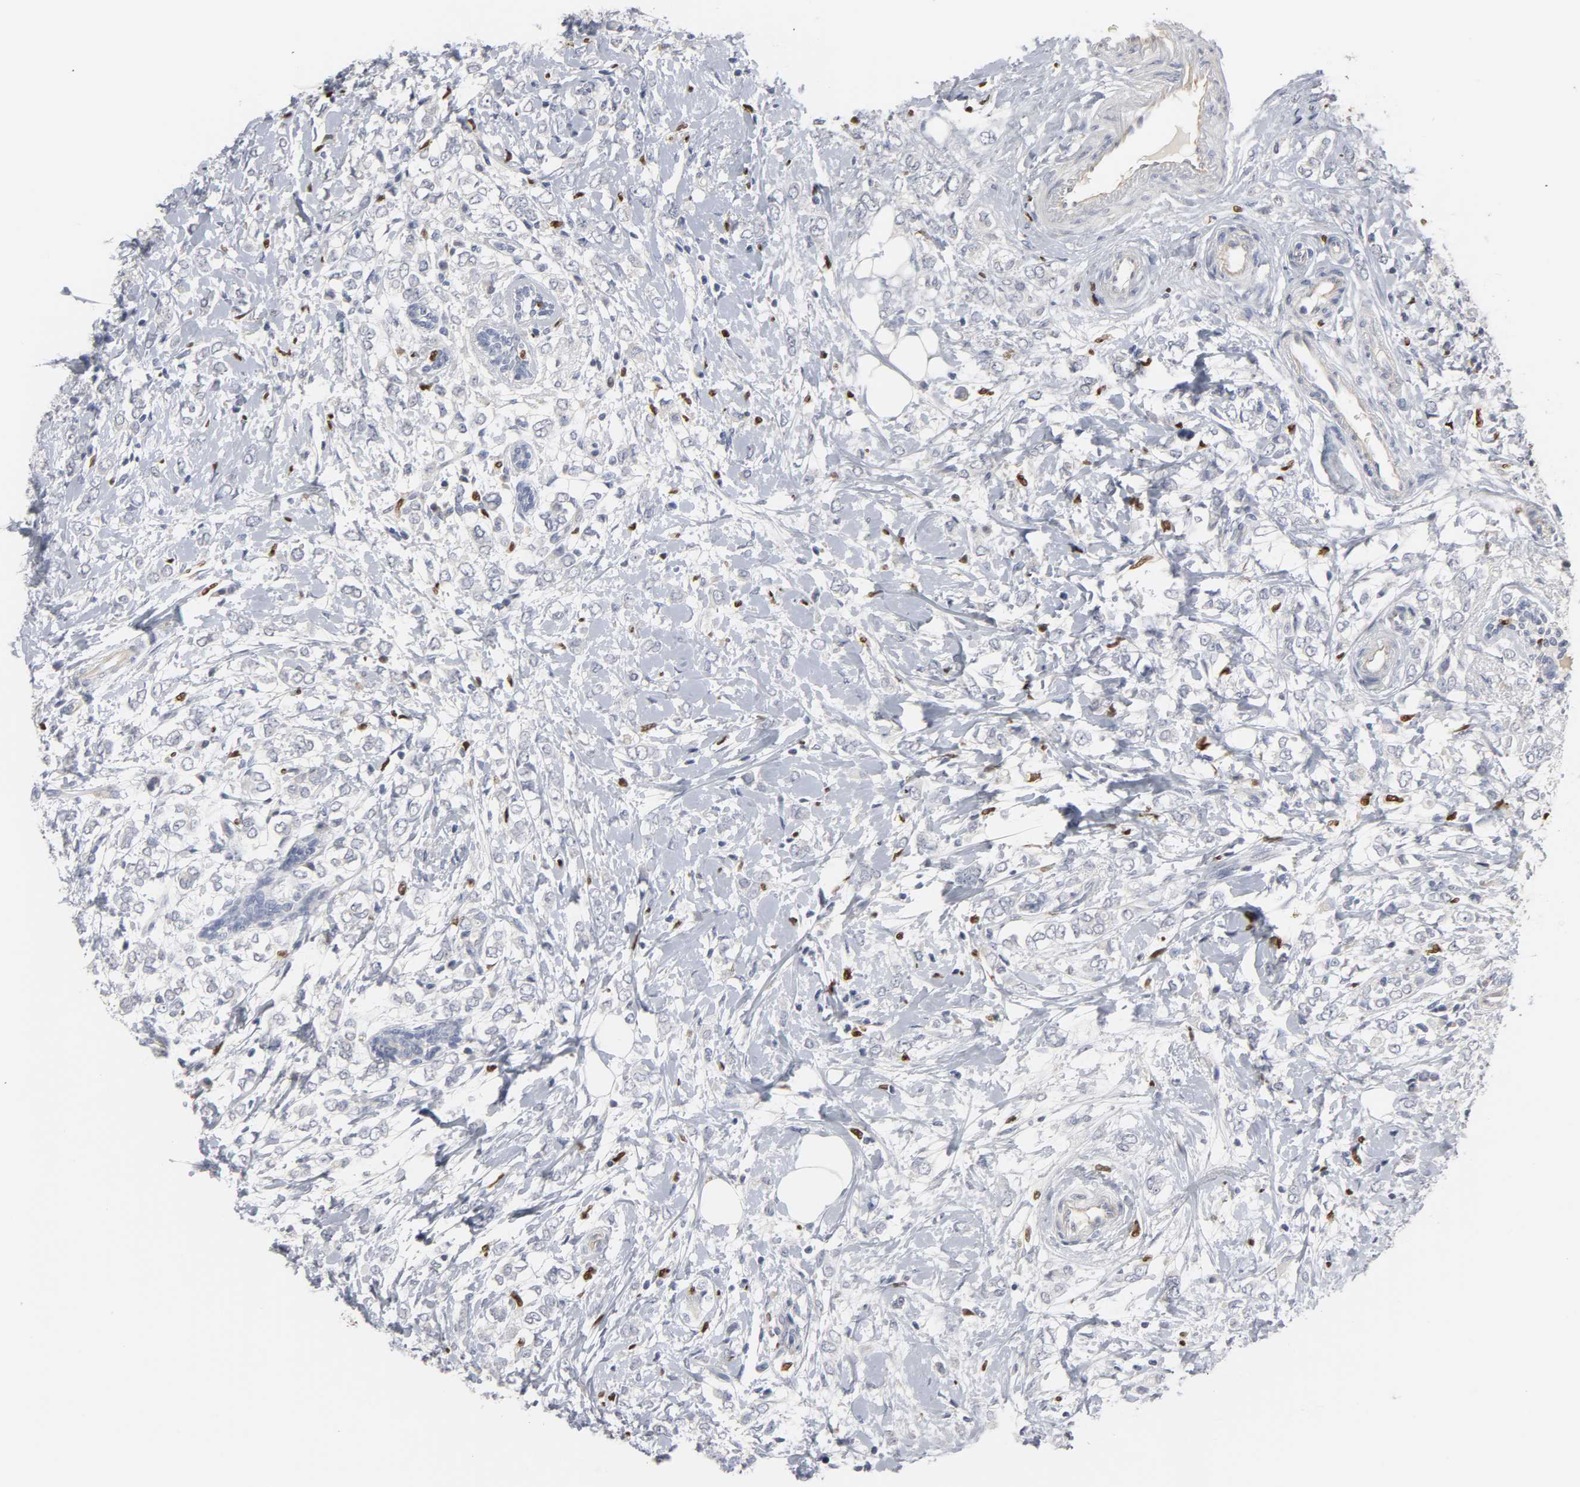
{"staining": {"intensity": "negative", "quantity": "none", "location": "none"}, "tissue": "breast cancer", "cell_type": "Tumor cells", "image_type": "cancer", "snomed": [{"axis": "morphology", "description": "Normal tissue, NOS"}, {"axis": "morphology", "description": "Lobular carcinoma"}, {"axis": "topography", "description": "Breast"}], "caption": "Breast cancer (lobular carcinoma) was stained to show a protein in brown. There is no significant expression in tumor cells. (Stains: DAB immunohistochemistry with hematoxylin counter stain, Microscopy: brightfield microscopy at high magnification).", "gene": "SPI1", "patient": {"sex": "female", "age": 47}}